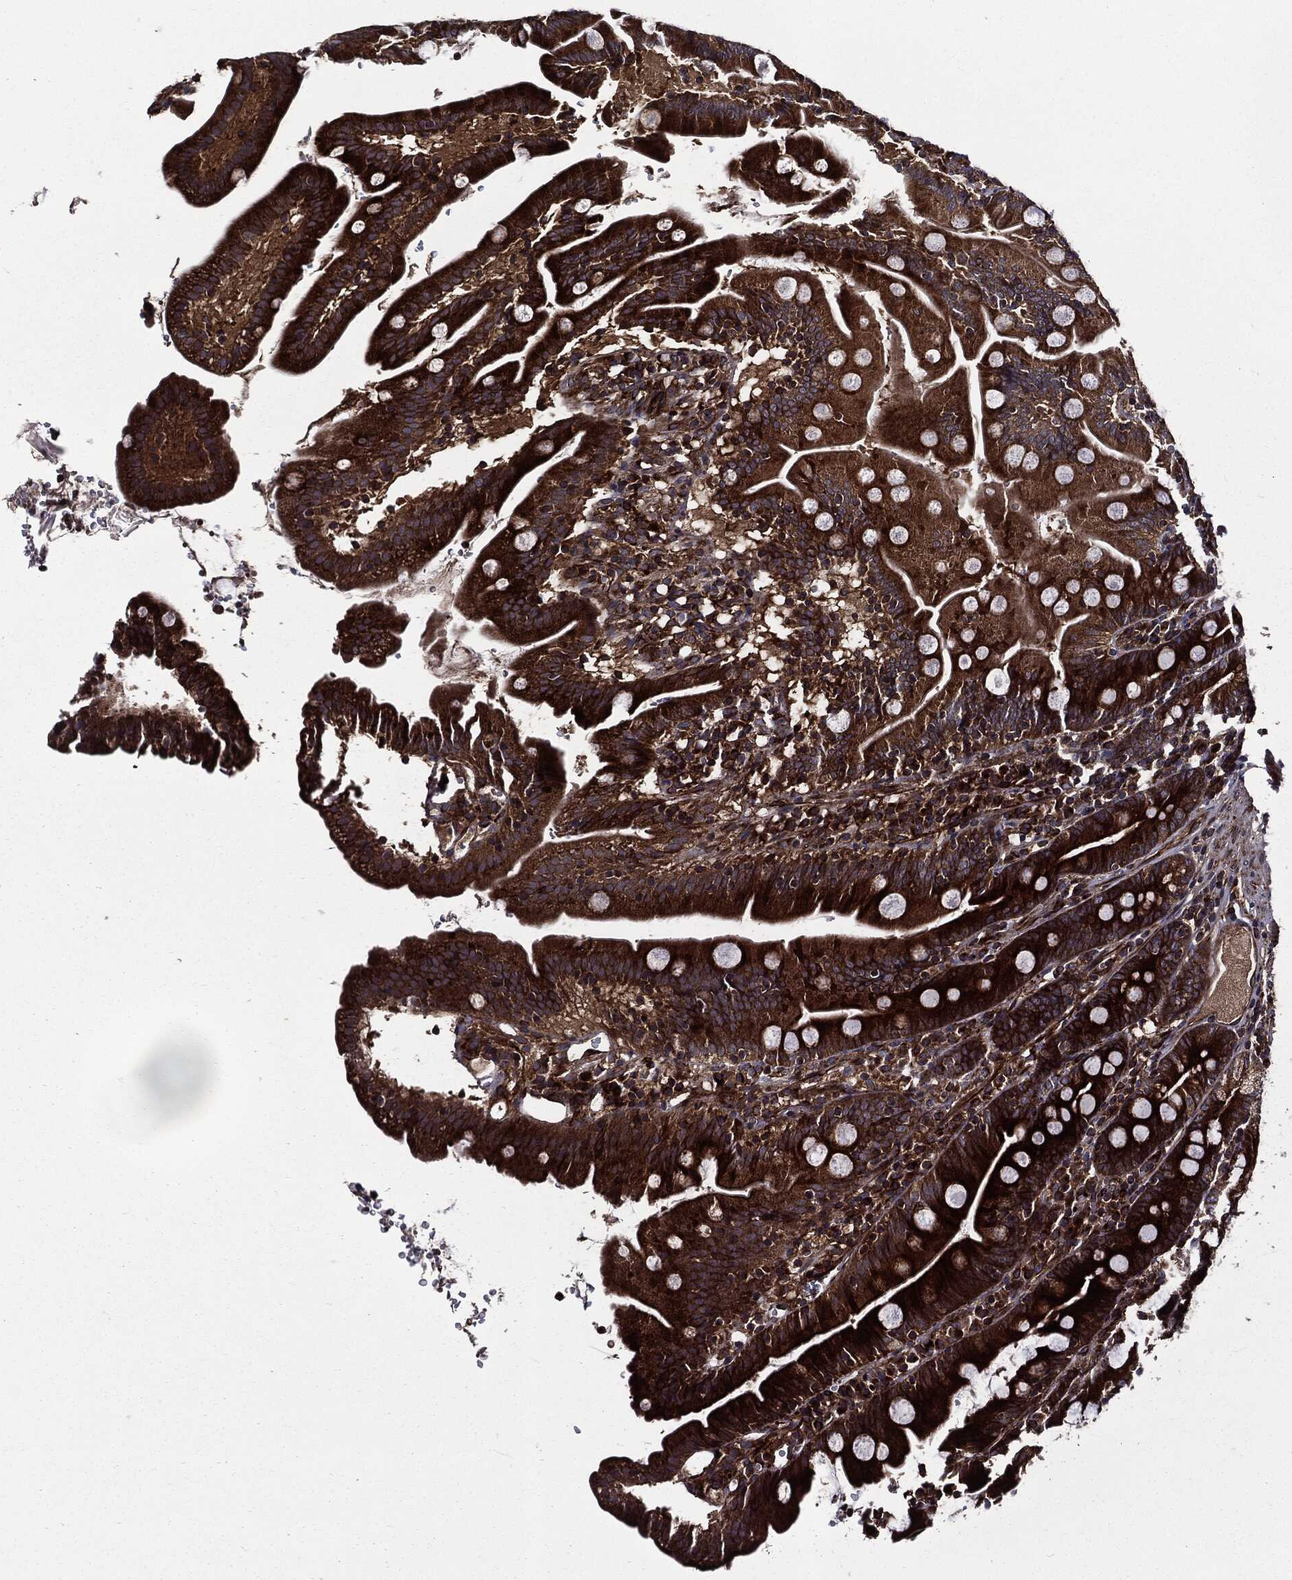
{"staining": {"intensity": "strong", "quantity": ">75%", "location": "cytoplasmic/membranous"}, "tissue": "duodenum", "cell_type": "Glandular cells", "image_type": "normal", "snomed": [{"axis": "morphology", "description": "Normal tissue, NOS"}, {"axis": "topography", "description": "Duodenum"}], "caption": "A high-resolution histopathology image shows IHC staining of normal duodenum, which demonstrates strong cytoplasmic/membranous positivity in approximately >75% of glandular cells.", "gene": "HTT", "patient": {"sex": "female", "age": 67}}